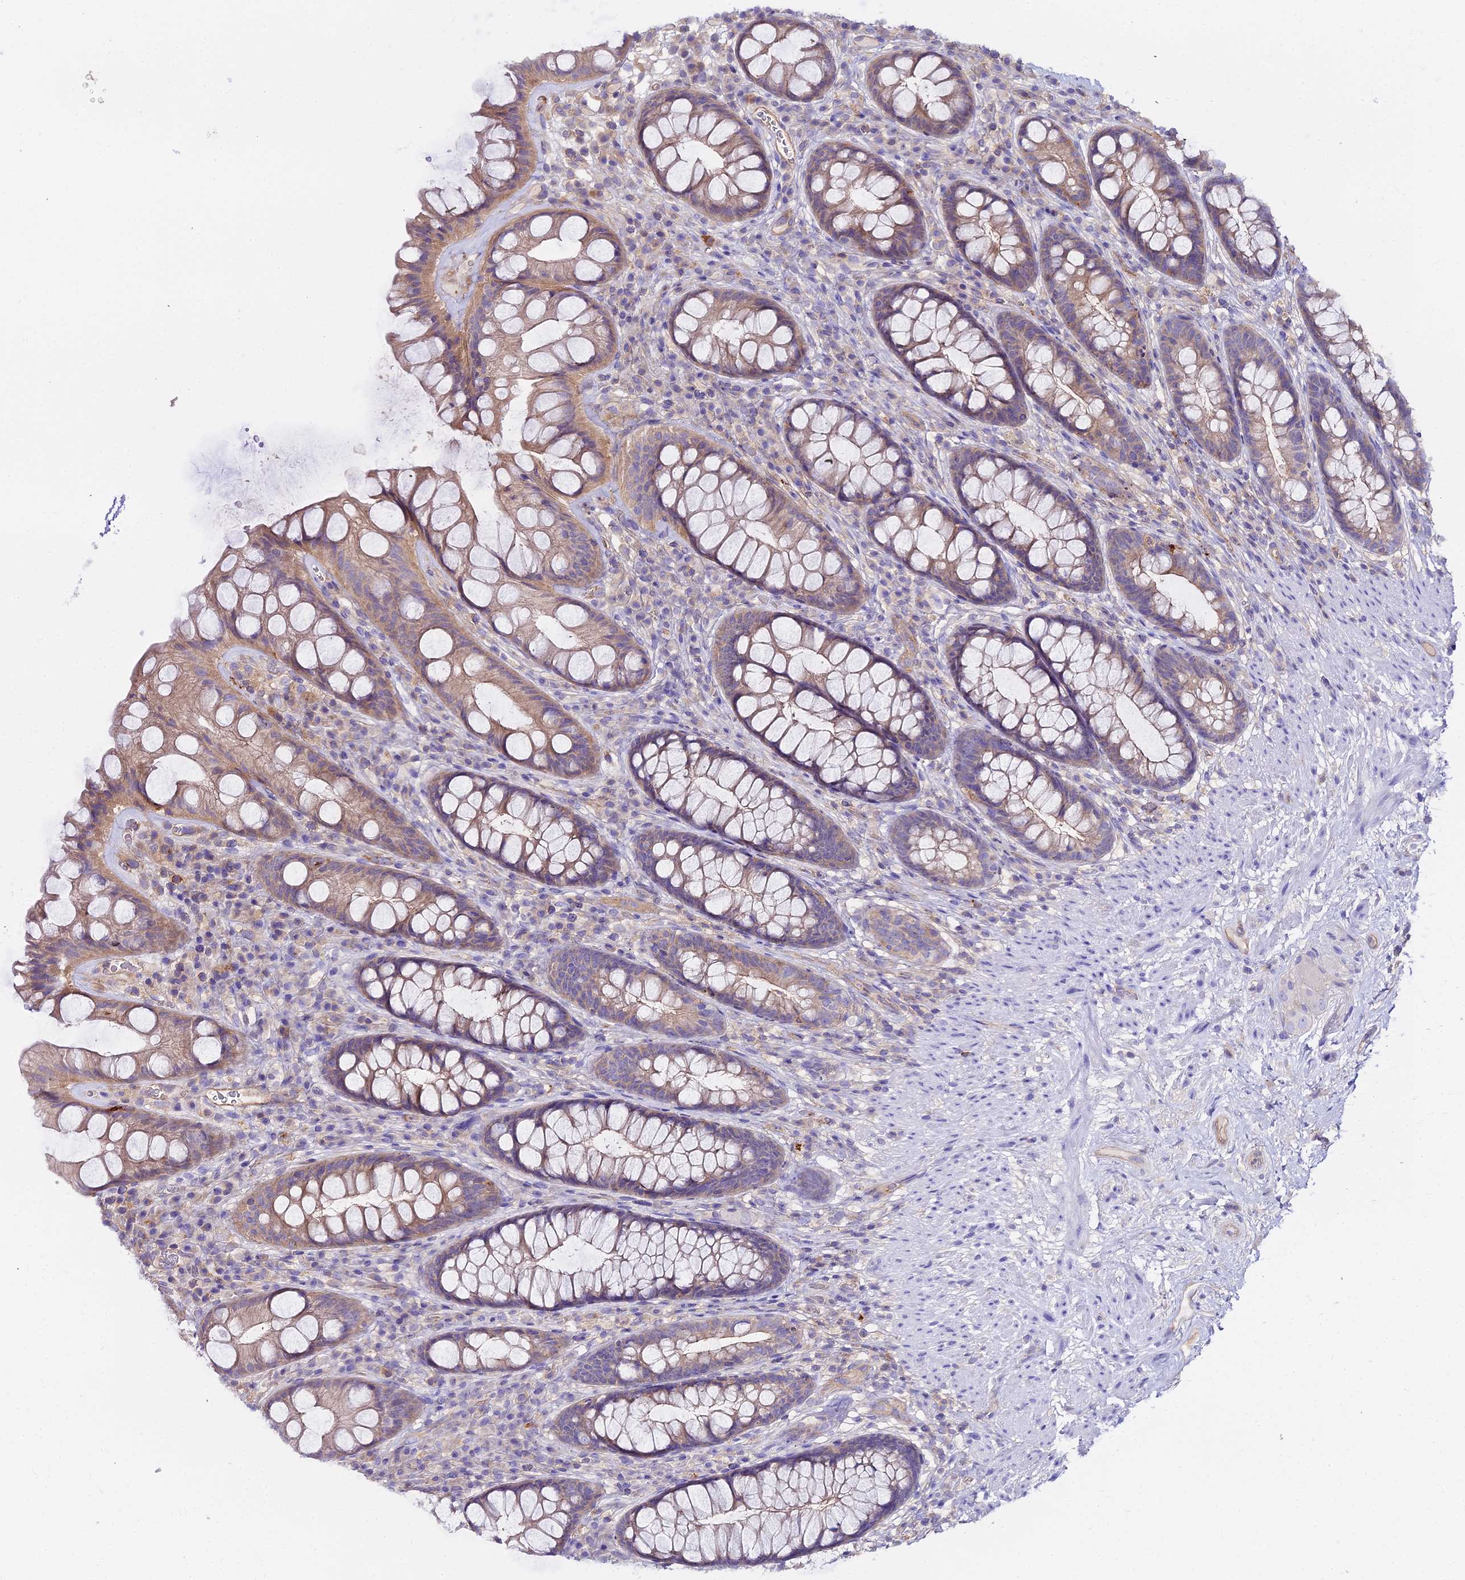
{"staining": {"intensity": "weak", "quantity": "25%-75%", "location": "cytoplasmic/membranous"}, "tissue": "rectum", "cell_type": "Glandular cells", "image_type": "normal", "snomed": [{"axis": "morphology", "description": "Normal tissue, NOS"}, {"axis": "topography", "description": "Rectum"}], "caption": "Protein staining by IHC reveals weak cytoplasmic/membranous staining in approximately 25%-75% of glandular cells in unremarkable rectum. (DAB (3,3'-diaminobenzidine) IHC, brown staining for protein, blue staining for nuclei).", "gene": "GLYAT", "patient": {"sex": "male", "age": 74}}